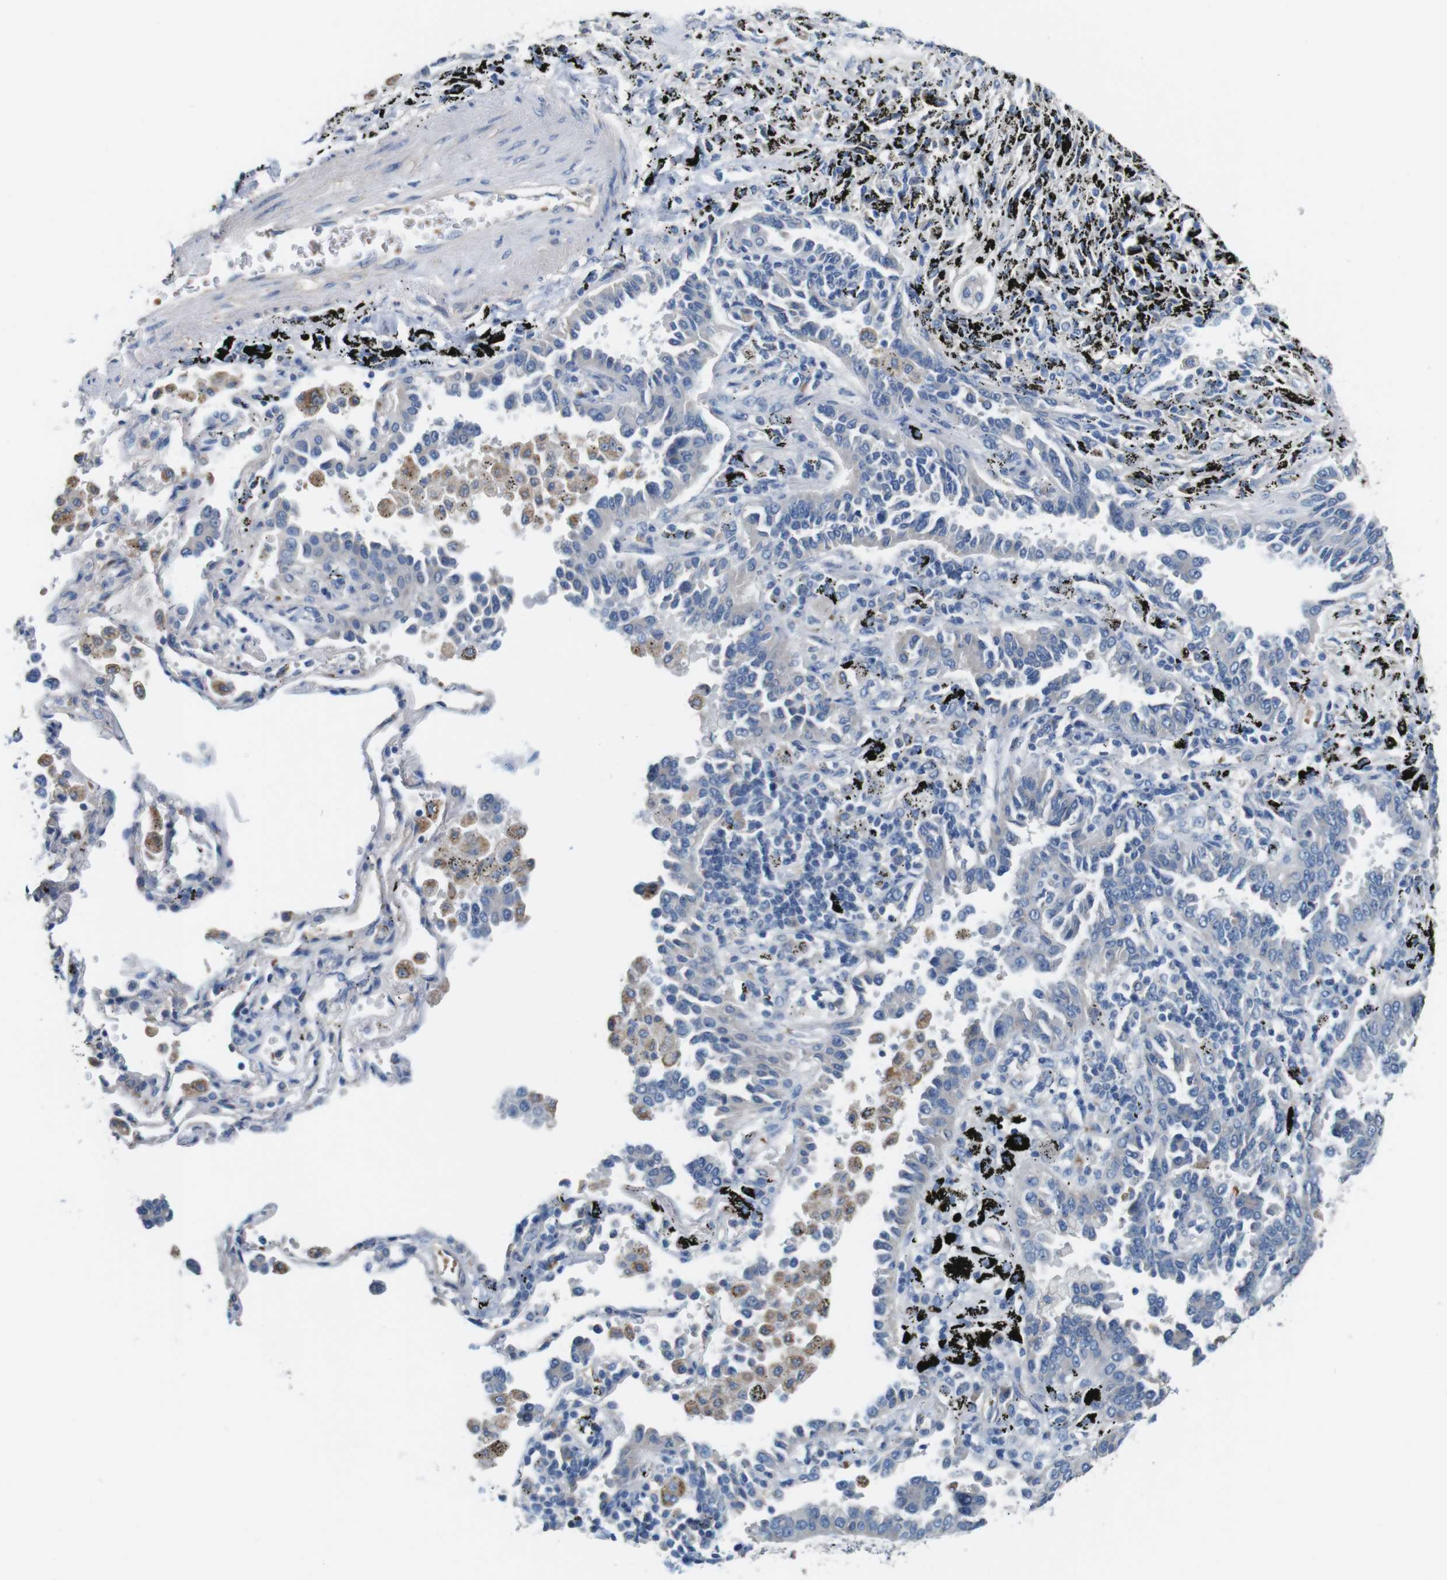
{"staining": {"intensity": "negative", "quantity": "none", "location": "none"}, "tissue": "lung cancer", "cell_type": "Tumor cells", "image_type": "cancer", "snomed": [{"axis": "morphology", "description": "Normal tissue, NOS"}, {"axis": "morphology", "description": "Adenocarcinoma, NOS"}, {"axis": "topography", "description": "Lung"}], "caption": "A photomicrograph of human lung cancer is negative for staining in tumor cells.", "gene": "IGSF8", "patient": {"sex": "male", "age": 59}}